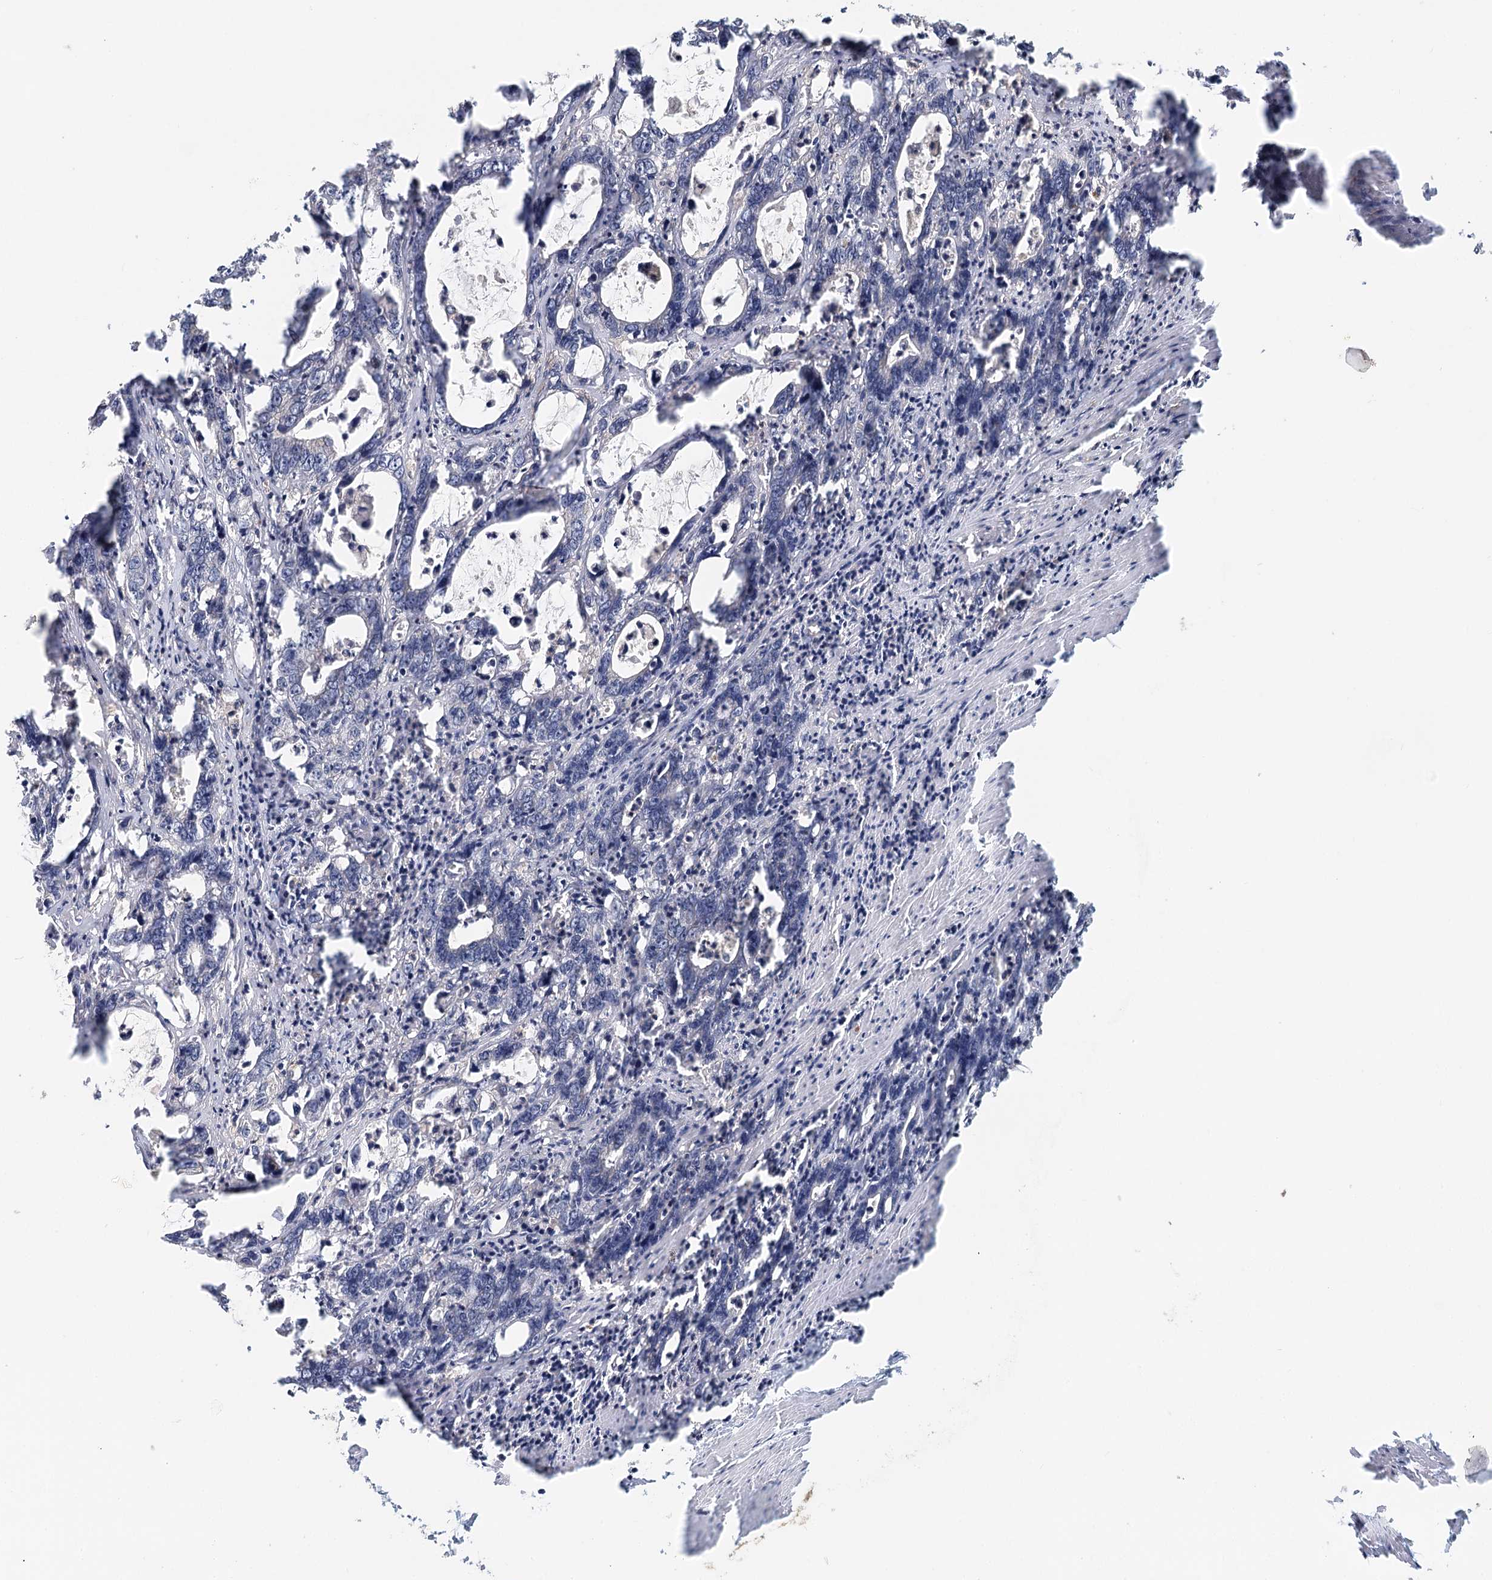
{"staining": {"intensity": "negative", "quantity": "none", "location": "none"}, "tissue": "colorectal cancer", "cell_type": "Tumor cells", "image_type": "cancer", "snomed": [{"axis": "morphology", "description": "Adenocarcinoma, NOS"}, {"axis": "topography", "description": "Colon"}], "caption": "An IHC micrograph of colorectal cancer (adenocarcinoma) is shown. There is no staining in tumor cells of colorectal cancer (adenocarcinoma).", "gene": "RNF111", "patient": {"sex": "female", "age": 75}}